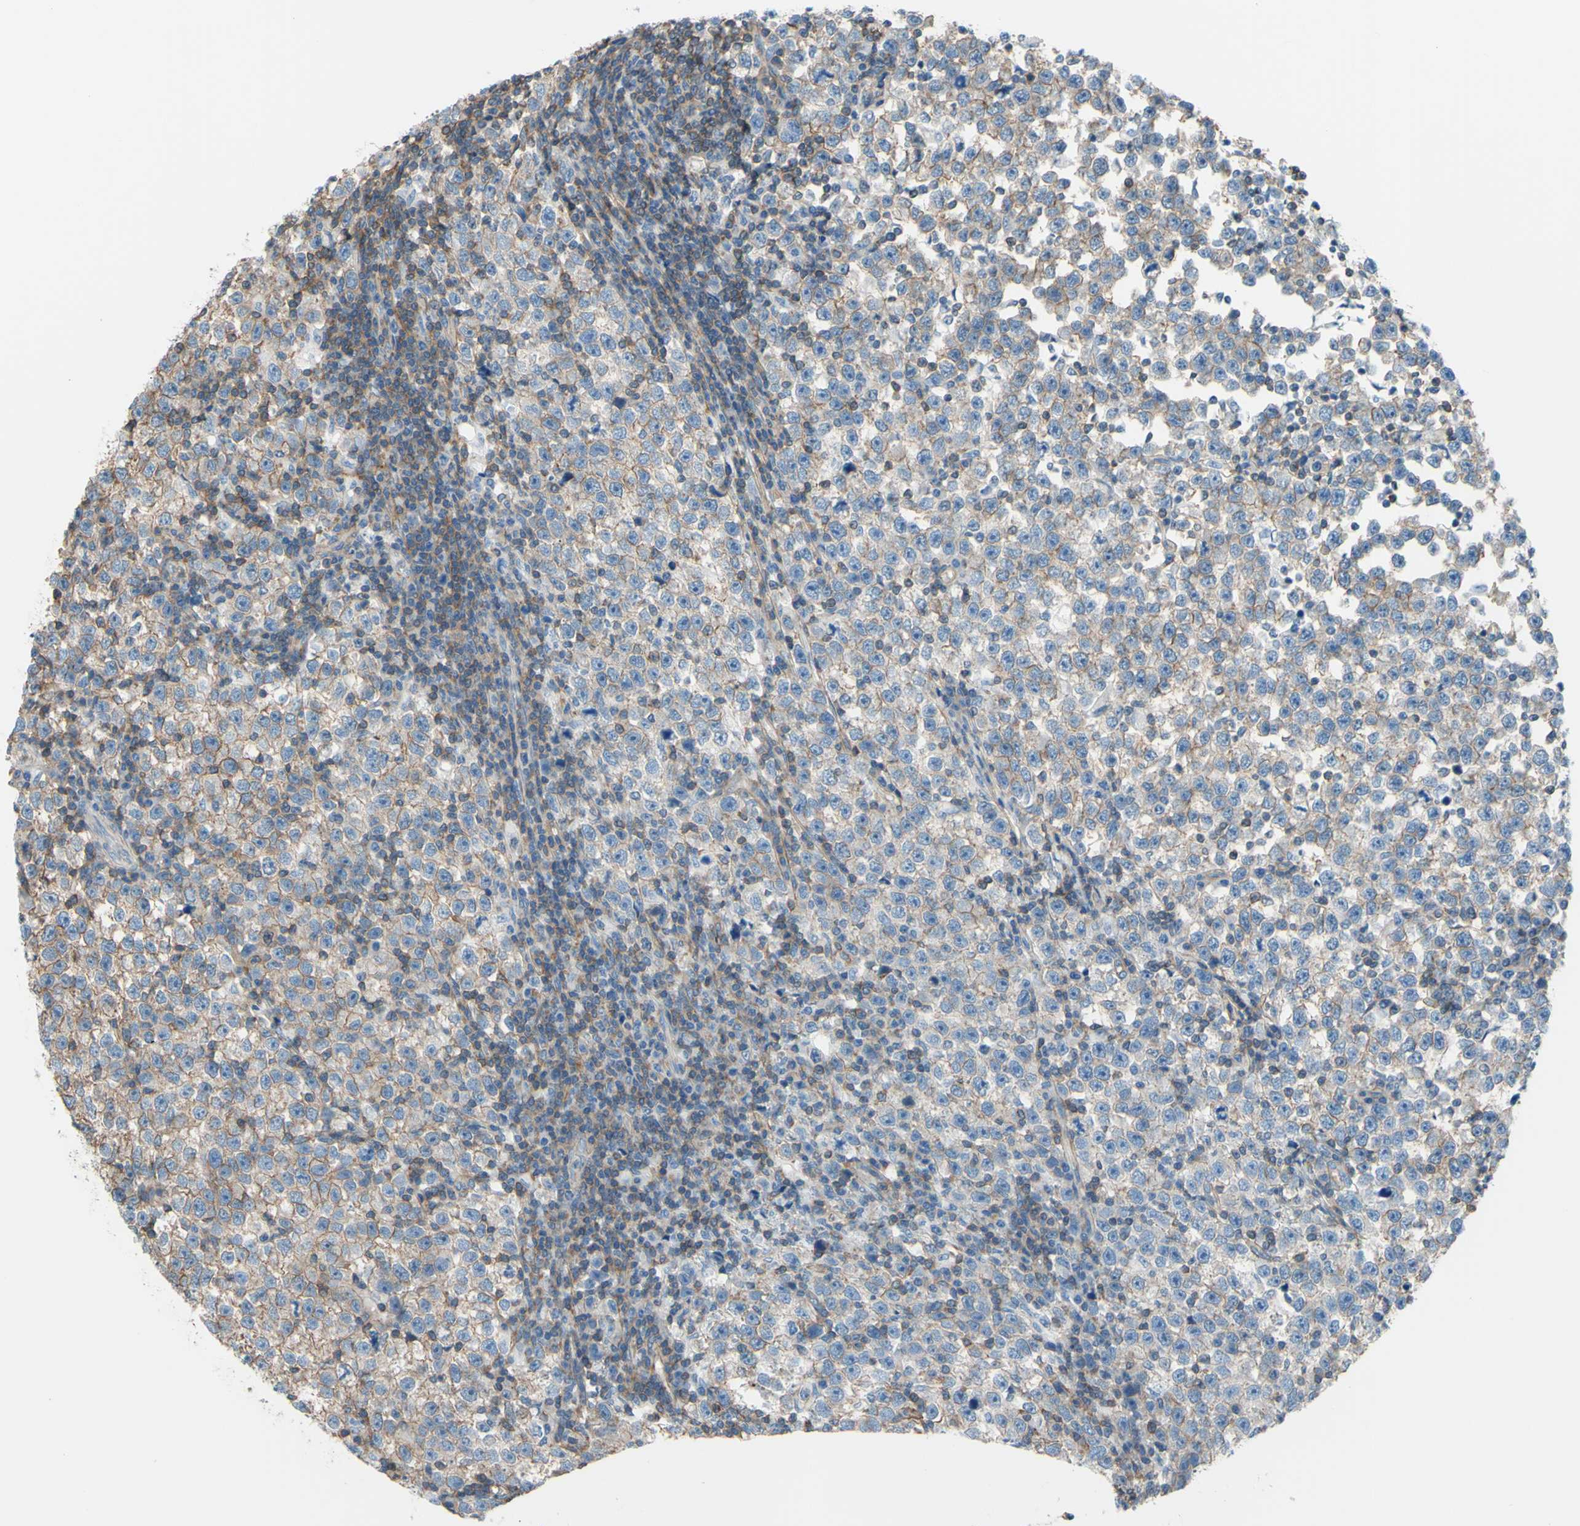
{"staining": {"intensity": "negative", "quantity": "none", "location": "none"}, "tissue": "testis cancer", "cell_type": "Tumor cells", "image_type": "cancer", "snomed": [{"axis": "morphology", "description": "Seminoma, NOS"}, {"axis": "topography", "description": "Testis"}], "caption": "The immunohistochemistry (IHC) micrograph has no significant positivity in tumor cells of testis cancer (seminoma) tissue.", "gene": "ADD1", "patient": {"sex": "male", "age": 43}}